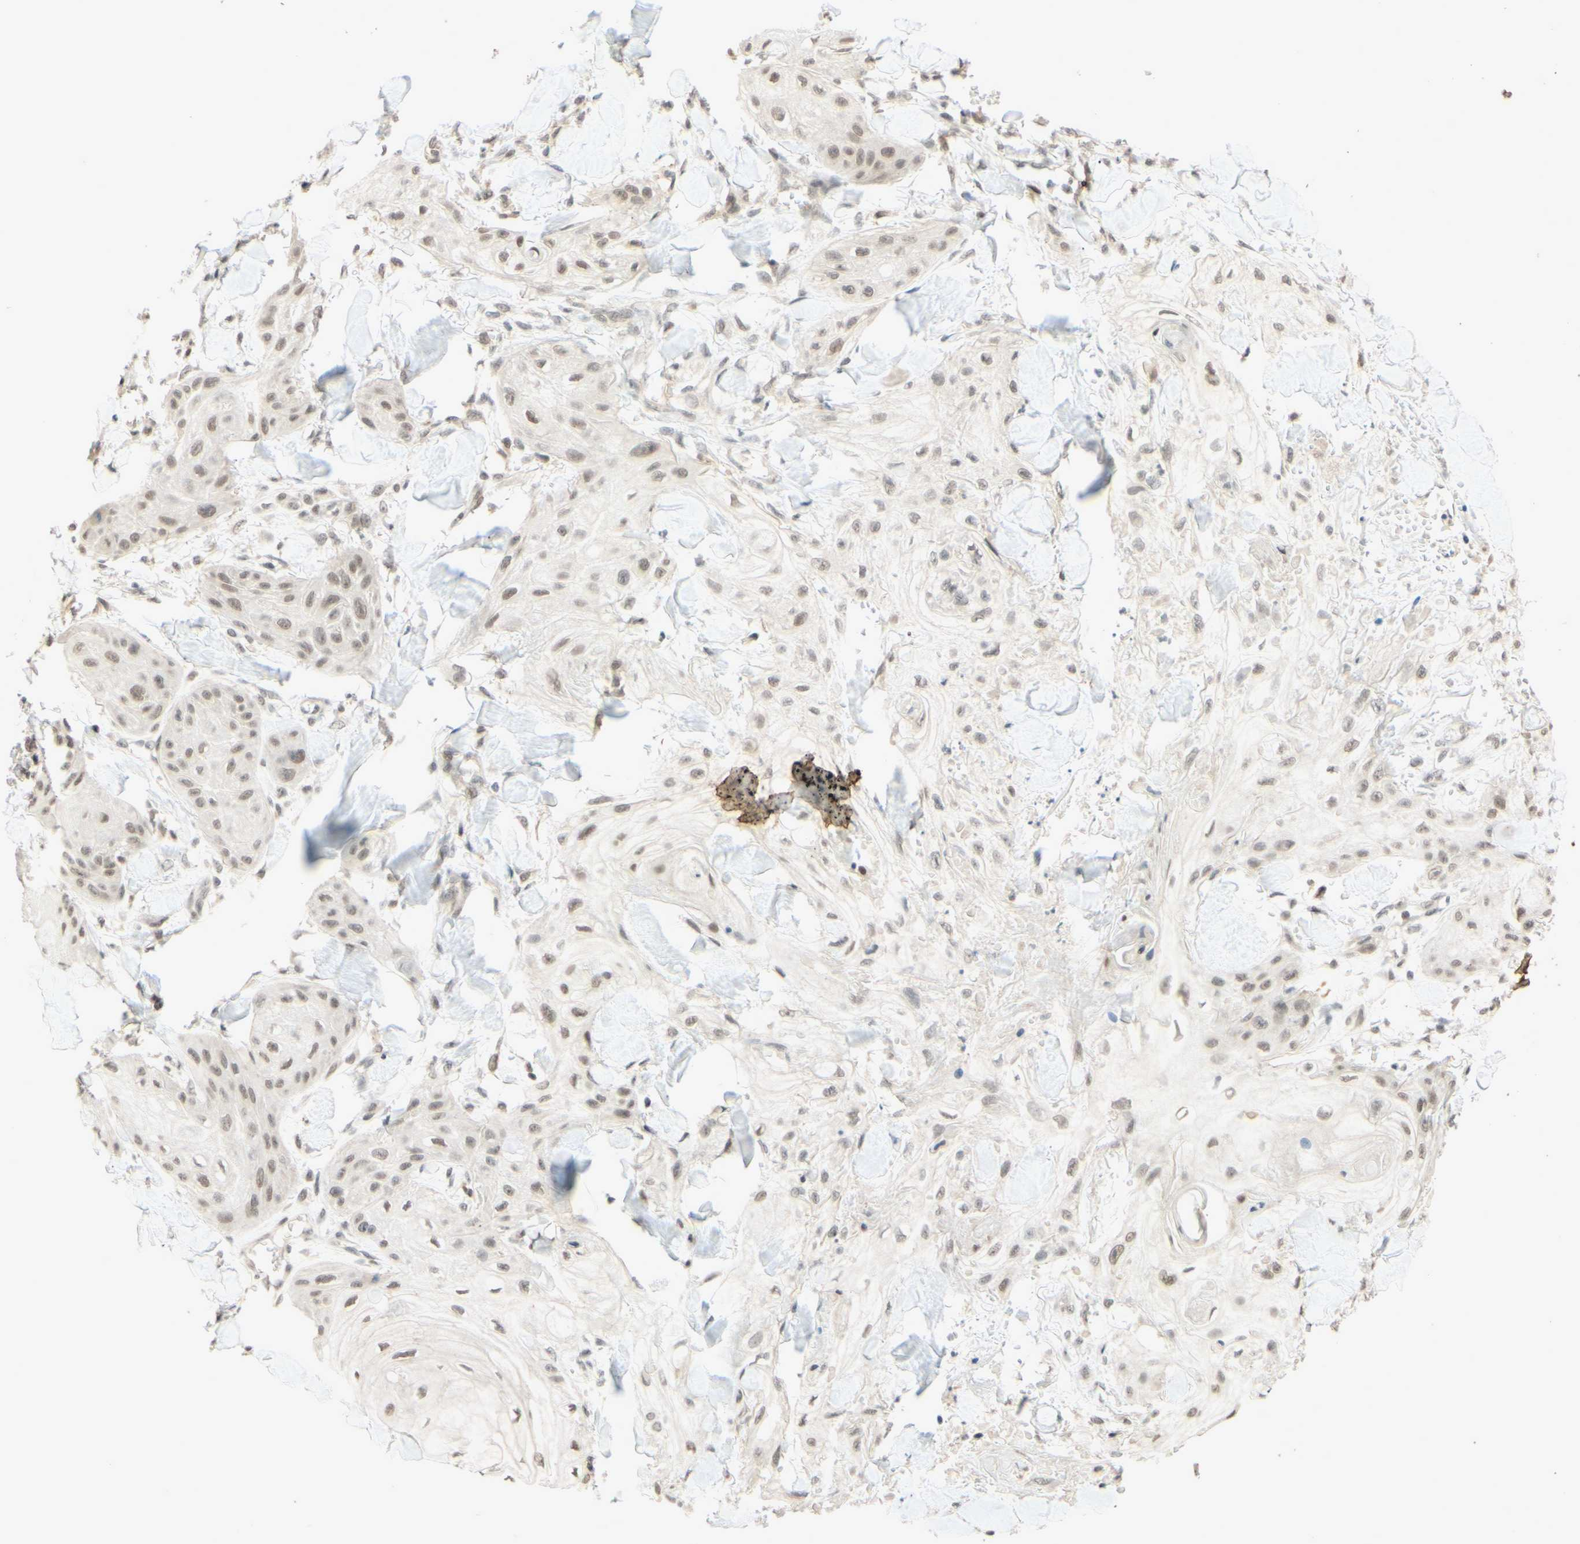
{"staining": {"intensity": "weak", "quantity": ">75%", "location": "nuclear"}, "tissue": "skin cancer", "cell_type": "Tumor cells", "image_type": "cancer", "snomed": [{"axis": "morphology", "description": "Squamous cell carcinoma, NOS"}, {"axis": "topography", "description": "Skin"}], "caption": "Skin cancer (squamous cell carcinoma) stained for a protein (brown) exhibits weak nuclear positive staining in about >75% of tumor cells.", "gene": "SMARCB1", "patient": {"sex": "male", "age": 74}}